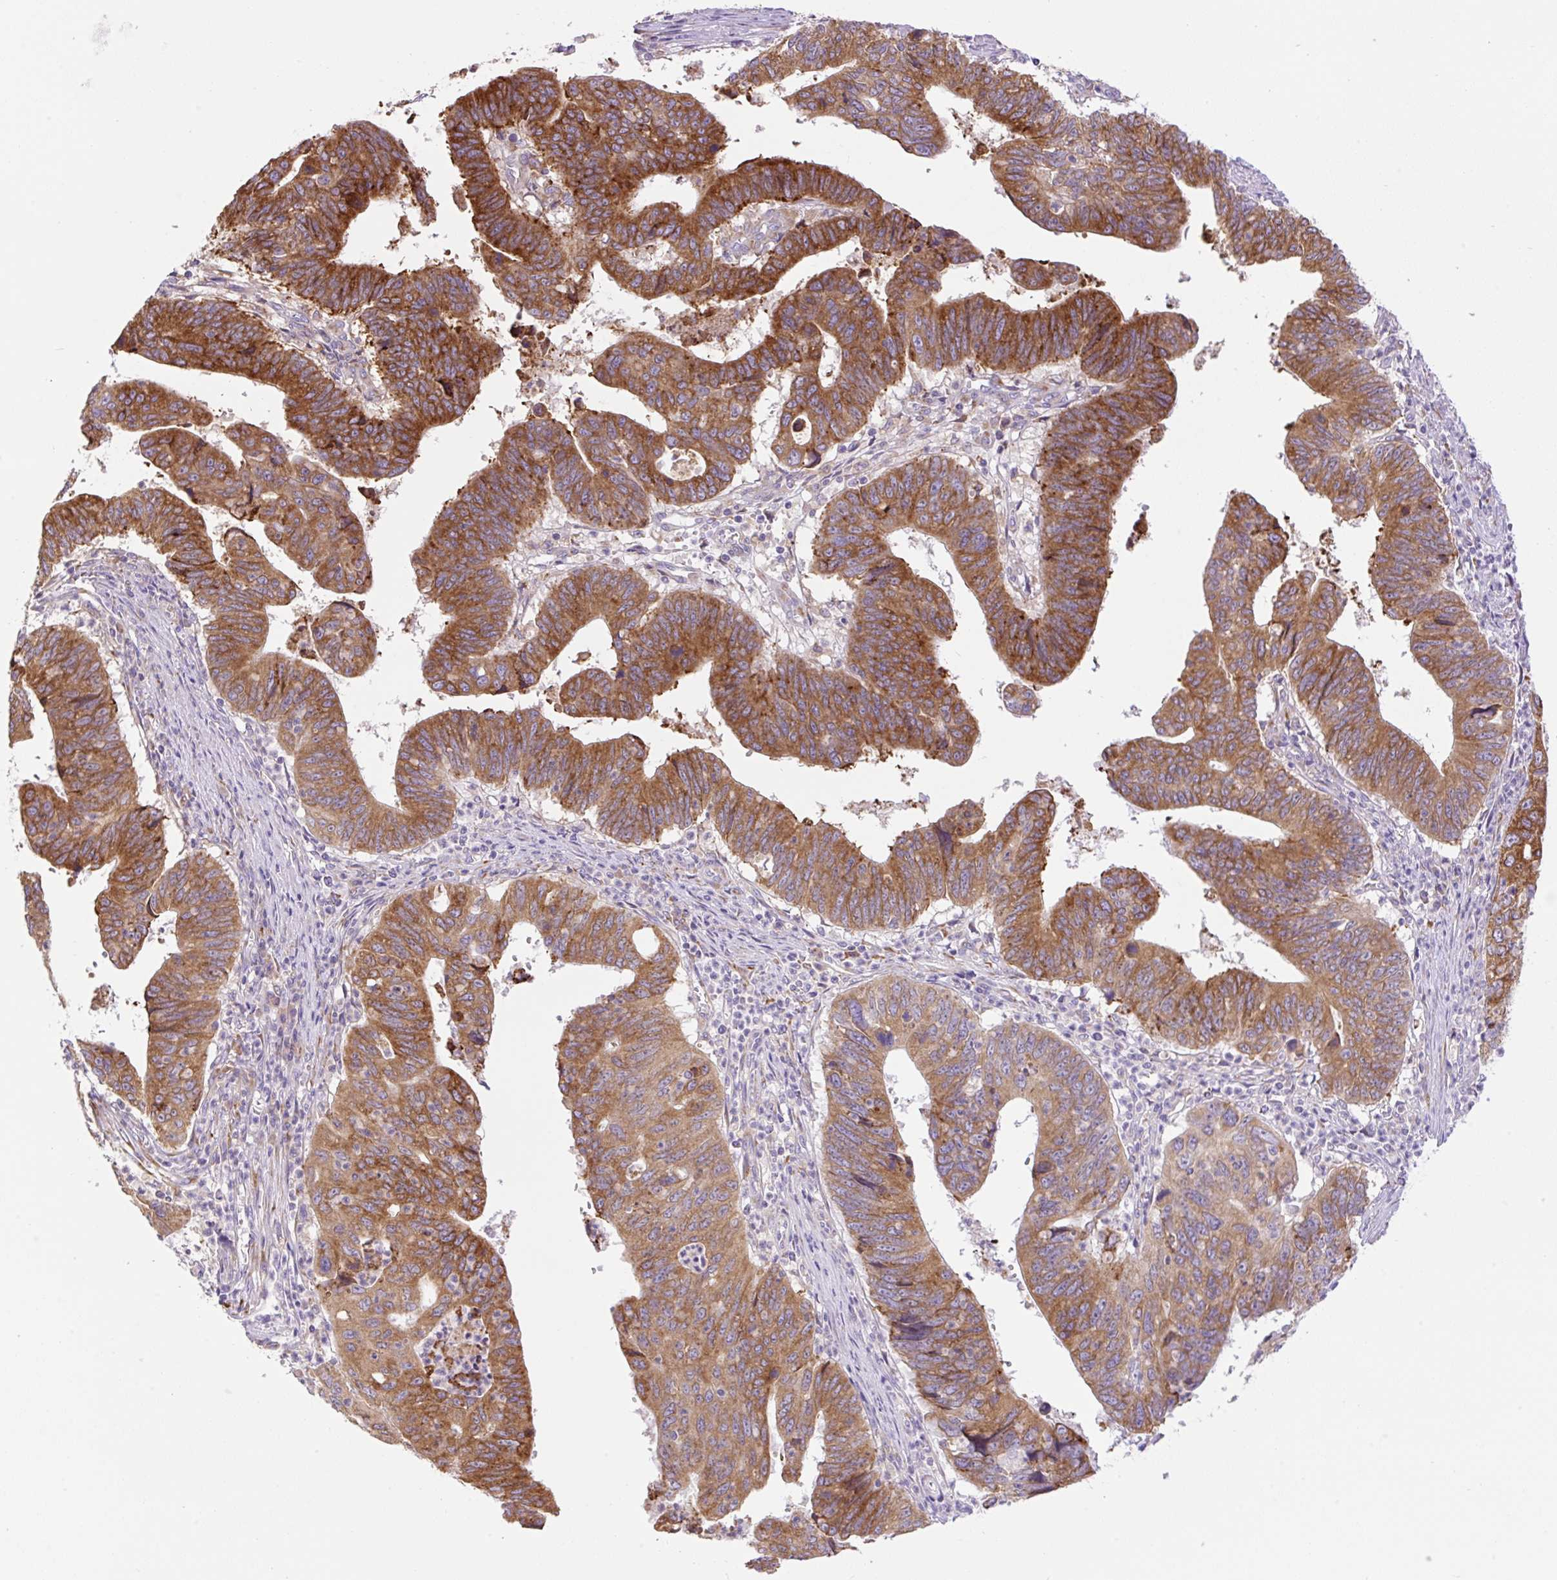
{"staining": {"intensity": "strong", "quantity": ">75%", "location": "cytoplasmic/membranous"}, "tissue": "stomach cancer", "cell_type": "Tumor cells", "image_type": "cancer", "snomed": [{"axis": "morphology", "description": "Adenocarcinoma, NOS"}, {"axis": "topography", "description": "Stomach"}], "caption": "The photomicrograph displays a brown stain indicating the presence of a protein in the cytoplasmic/membranous of tumor cells in stomach cancer (adenocarcinoma). The staining was performed using DAB to visualize the protein expression in brown, while the nuclei were stained in blue with hematoxylin (Magnification: 20x).", "gene": "POFUT1", "patient": {"sex": "male", "age": 59}}